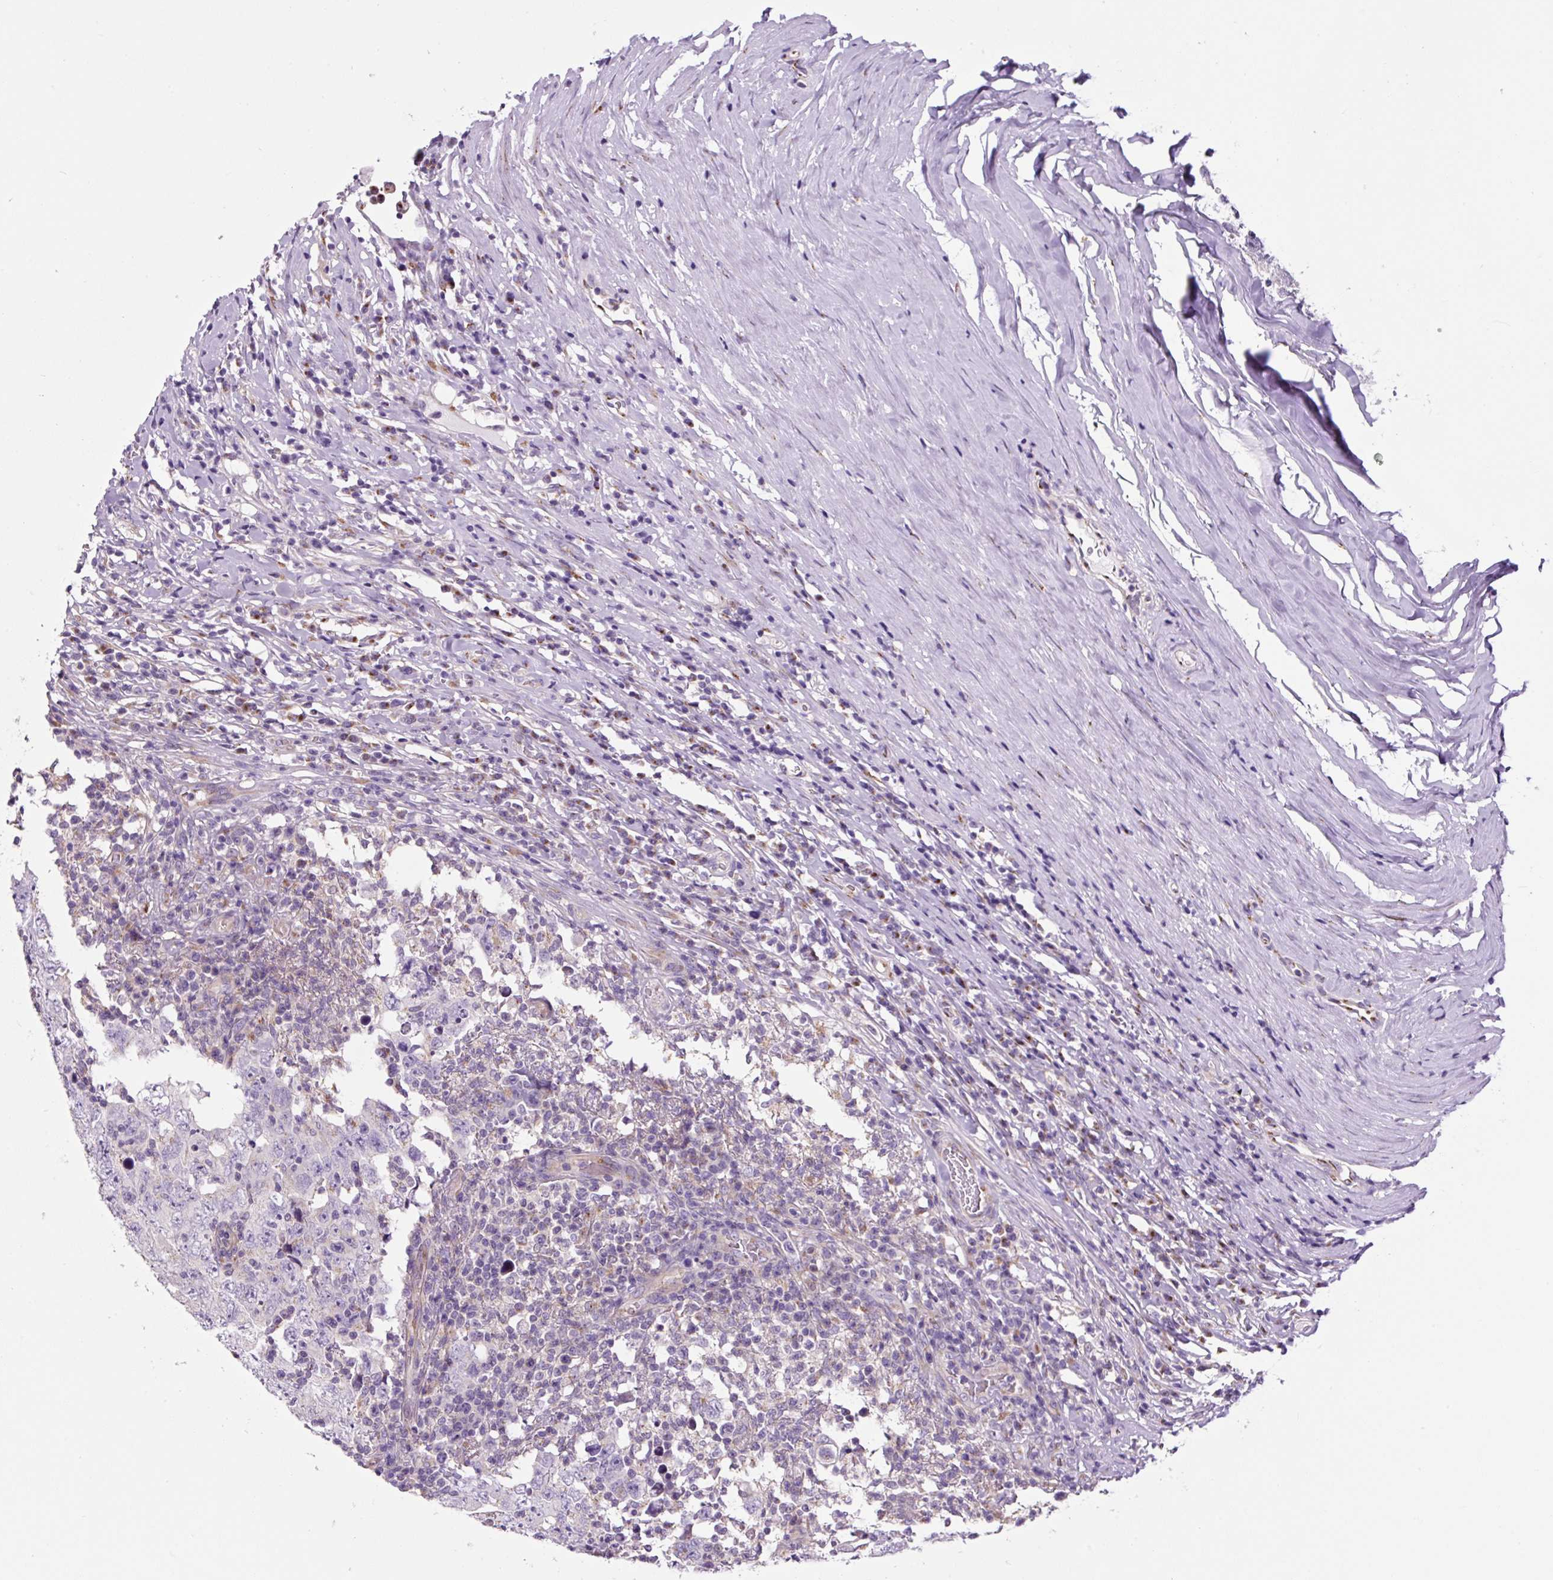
{"staining": {"intensity": "negative", "quantity": "none", "location": "none"}, "tissue": "testis cancer", "cell_type": "Tumor cells", "image_type": "cancer", "snomed": [{"axis": "morphology", "description": "Carcinoma, Embryonal, NOS"}, {"axis": "topography", "description": "Testis"}], "caption": "A high-resolution histopathology image shows IHC staining of testis cancer, which demonstrates no significant staining in tumor cells.", "gene": "GORASP1", "patient": {"sex": "male", "age": 26}}